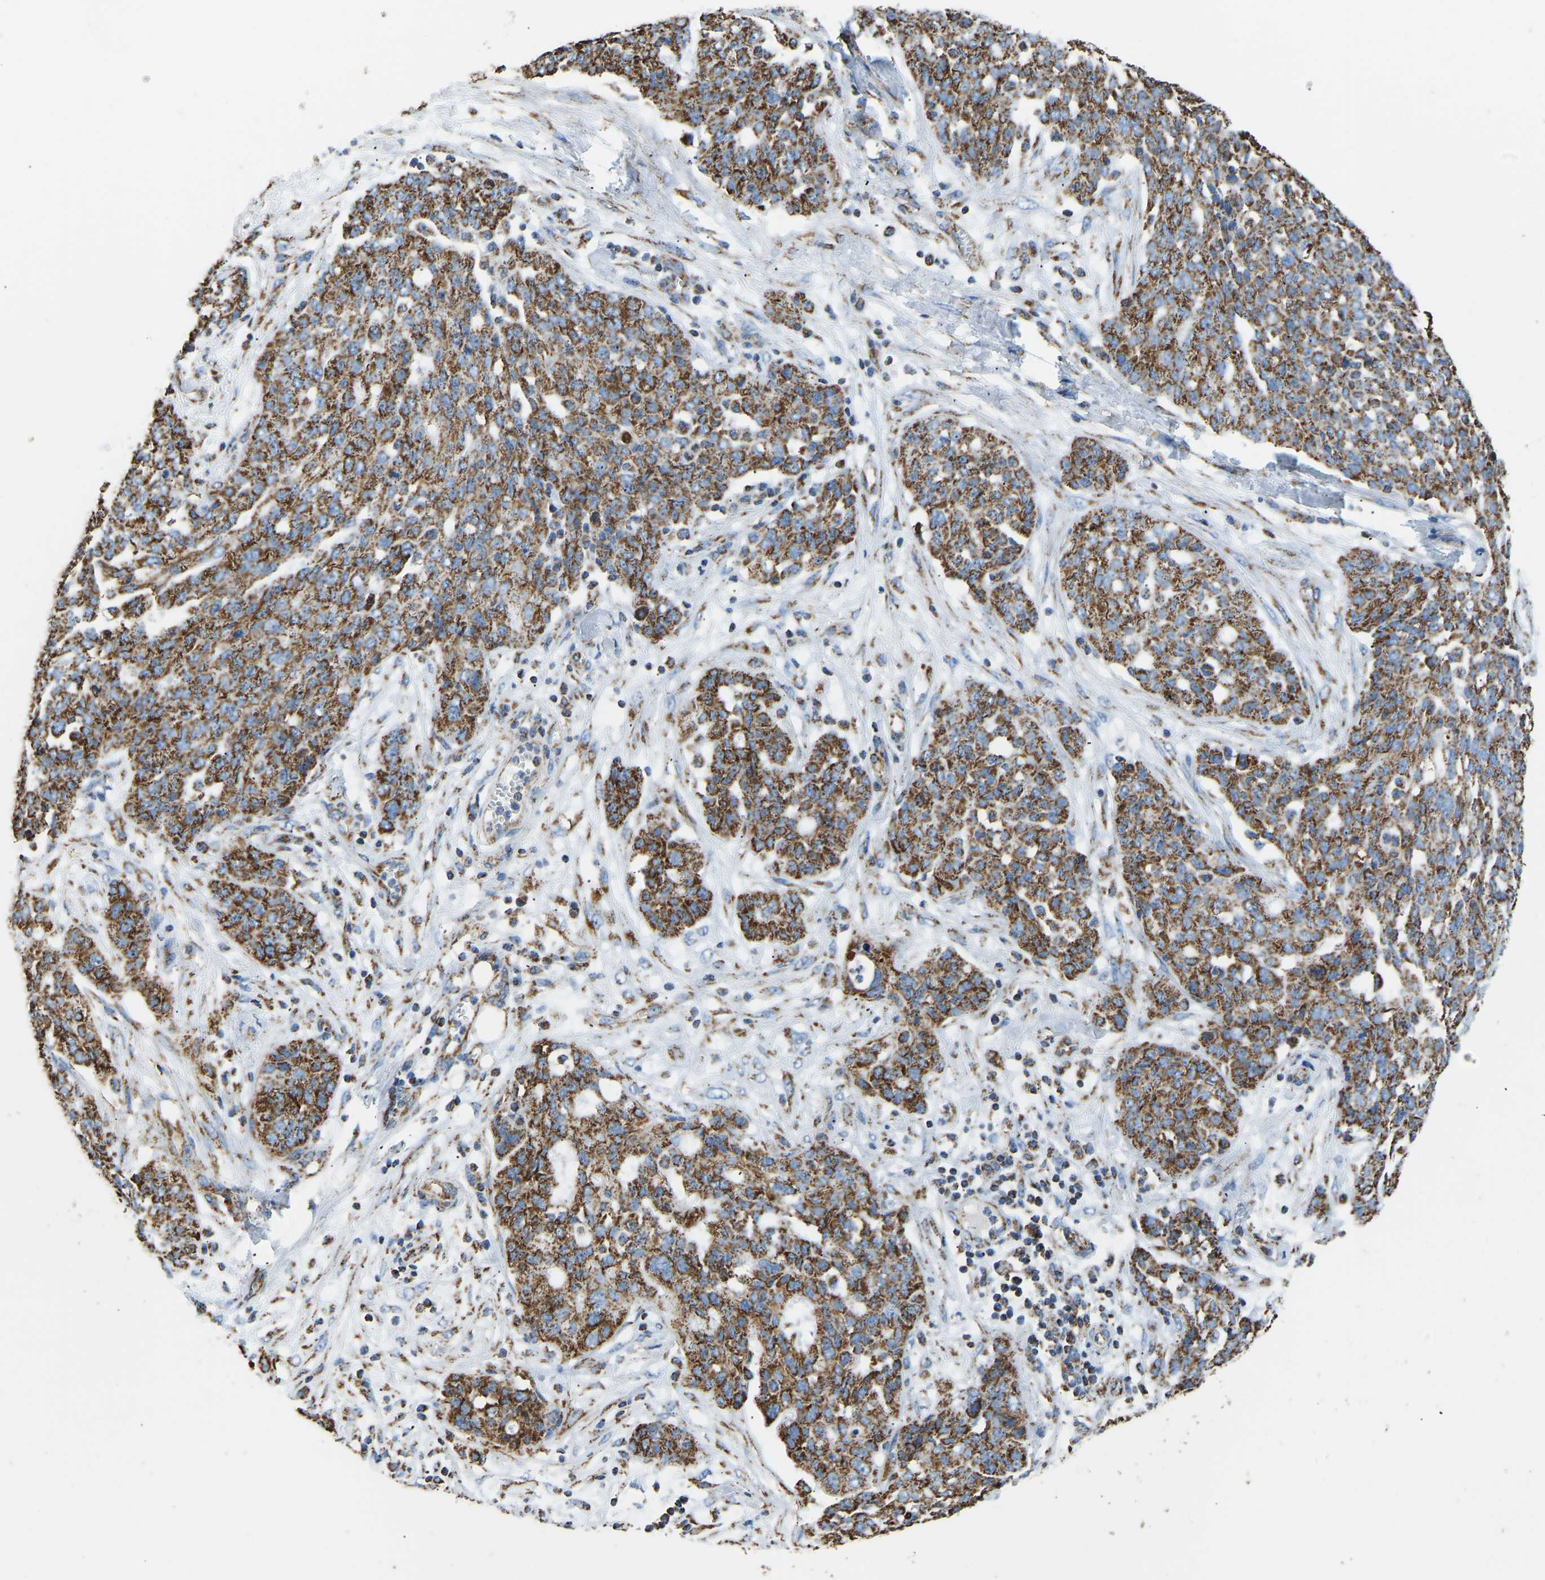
{"staining": {"intensity": "moderate", "quantity": ">75%", "location": "cytoplasmic/membranous"}, "tissue": "ovarian cancer", "cell_type": "Tumor cells", "image_type": "cancer", "snomed": [{"axis": "morphology", "description": "Cystadenocarcinoma, serous, NOS"}, {"axis": "topography", "description": "Soft tissue"}, {"axis": "topography", "description": "Ovary"}], "caption": "Moderate cytoplasmic/membranous staining is identified in approximately >75% of tumor cells in ovarian cancer. The staining was performed using DAB, with brown indicating positive protein expression. Nuclei are stained blue with hematoxylin.", "gene": "IRX6", "patient": {"sex": "female", "age": 57}}